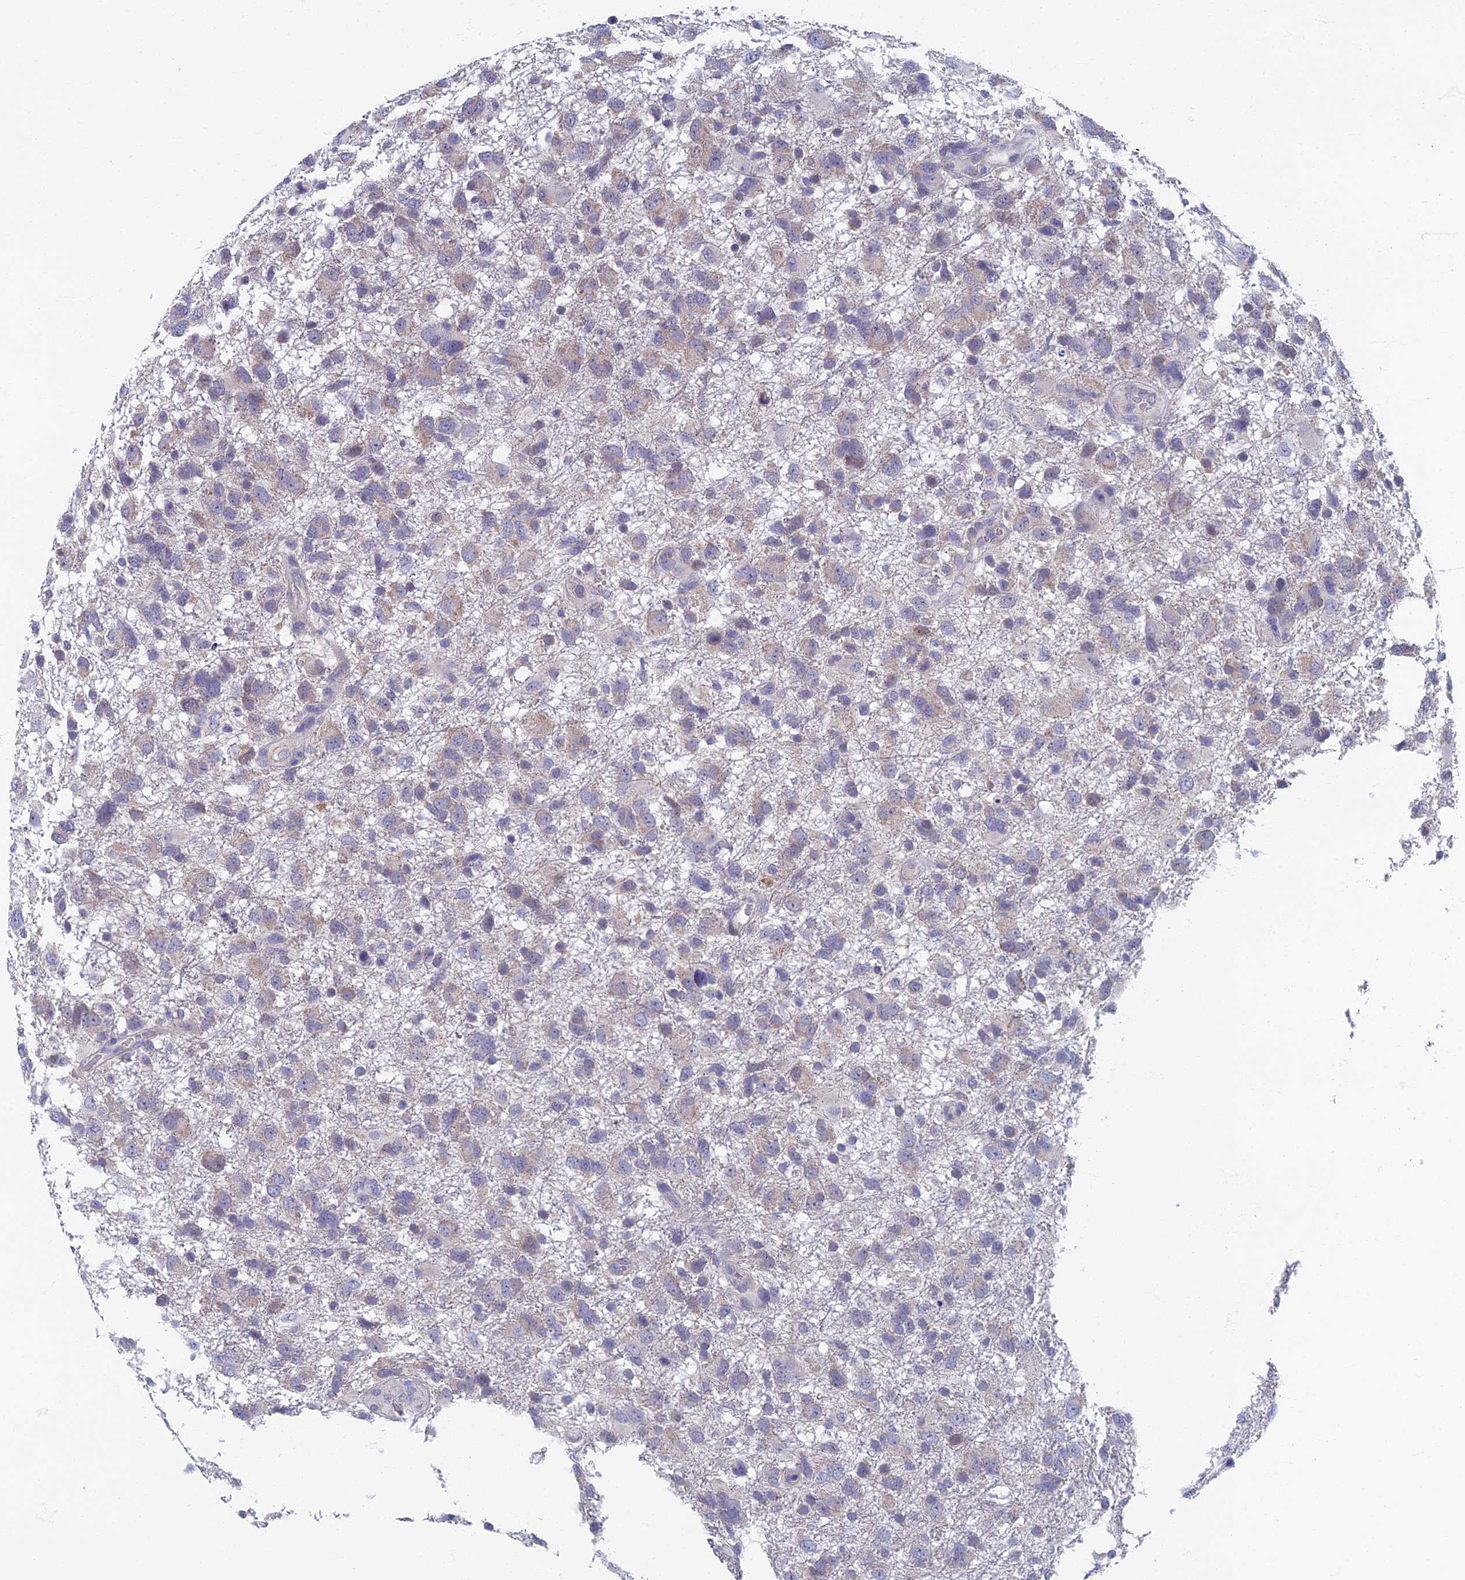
{"staining": {"intensity": "weak", "quantity": "<25%", "location": "cytoplasmic/membranous"}, "tissue": "glioma", "cell_type": "Tumor cells", "image_type": "cancer", "snomed": [{"axis": "morphology", "description": "Glioma, malignant, High grade"}, {"axis": "topography", "description": "Brain"}], "caption": "Tumor cells show no significant protein positivity in glioma.", "gene": "SPIN4", "patient": {"sex": "male", "age": 61}}